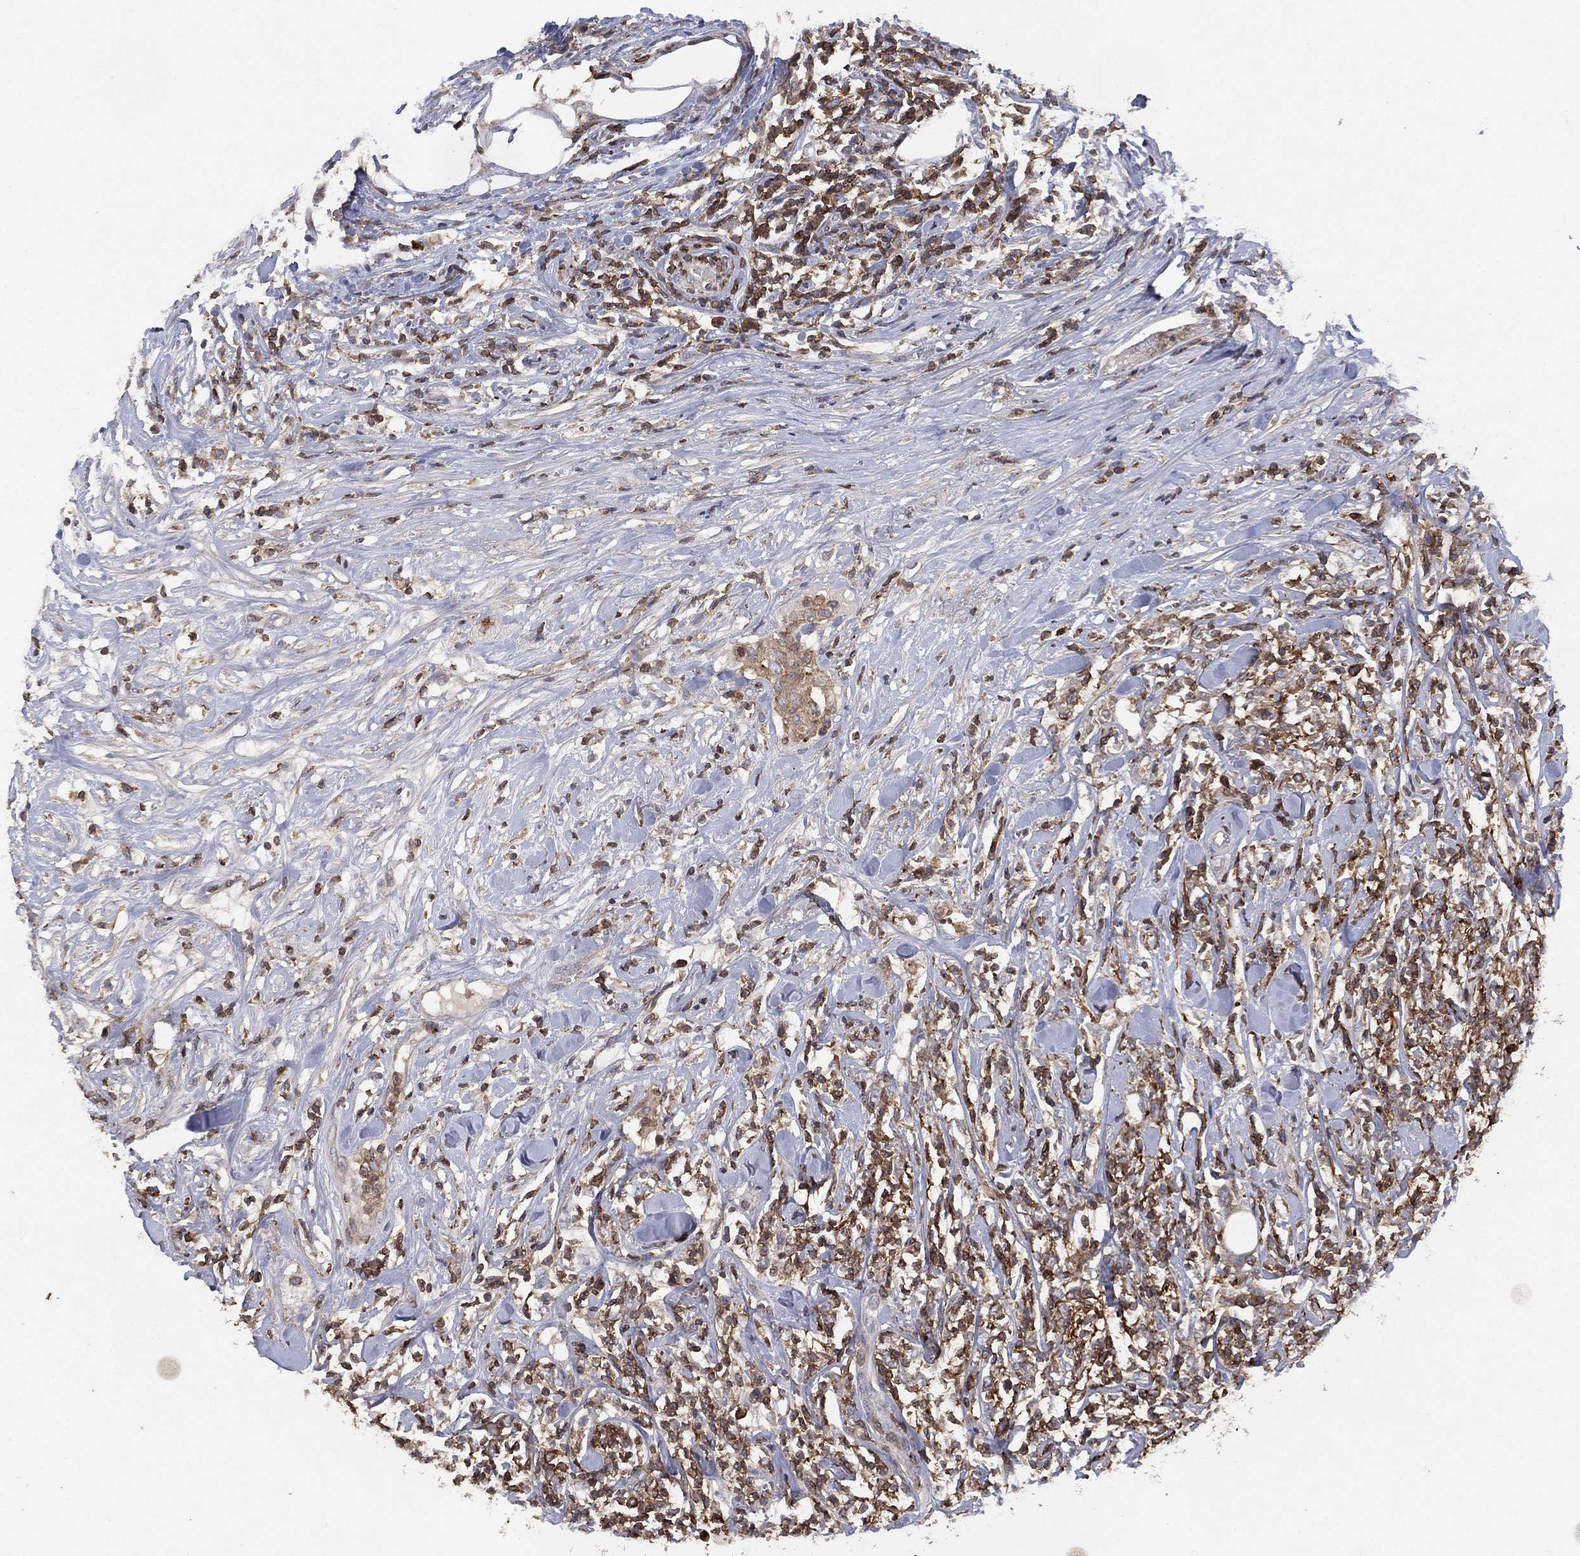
{"staining": {"intensity": "moderate", "quantity": "25%-75%", "location": "cytoplasmic/membranous"}, "tissue": "lymphoma", "cell_type": "Tumor cells", "image_type": "cancer", "snomed": [{"axis": "morphology", "description": "Malignant lymphoma, non-Hodgkin's type, High grade"}, {"axis": "topography", "description": "Lymph node"}], "caption": "A medium amount of moderate cytoplasmic/membranous expression is seen in about 25%-75% of tumor cells in lymphoma tissue.", "gene": "DOCK8", "patient": {"sex": "female", "age": 84}}